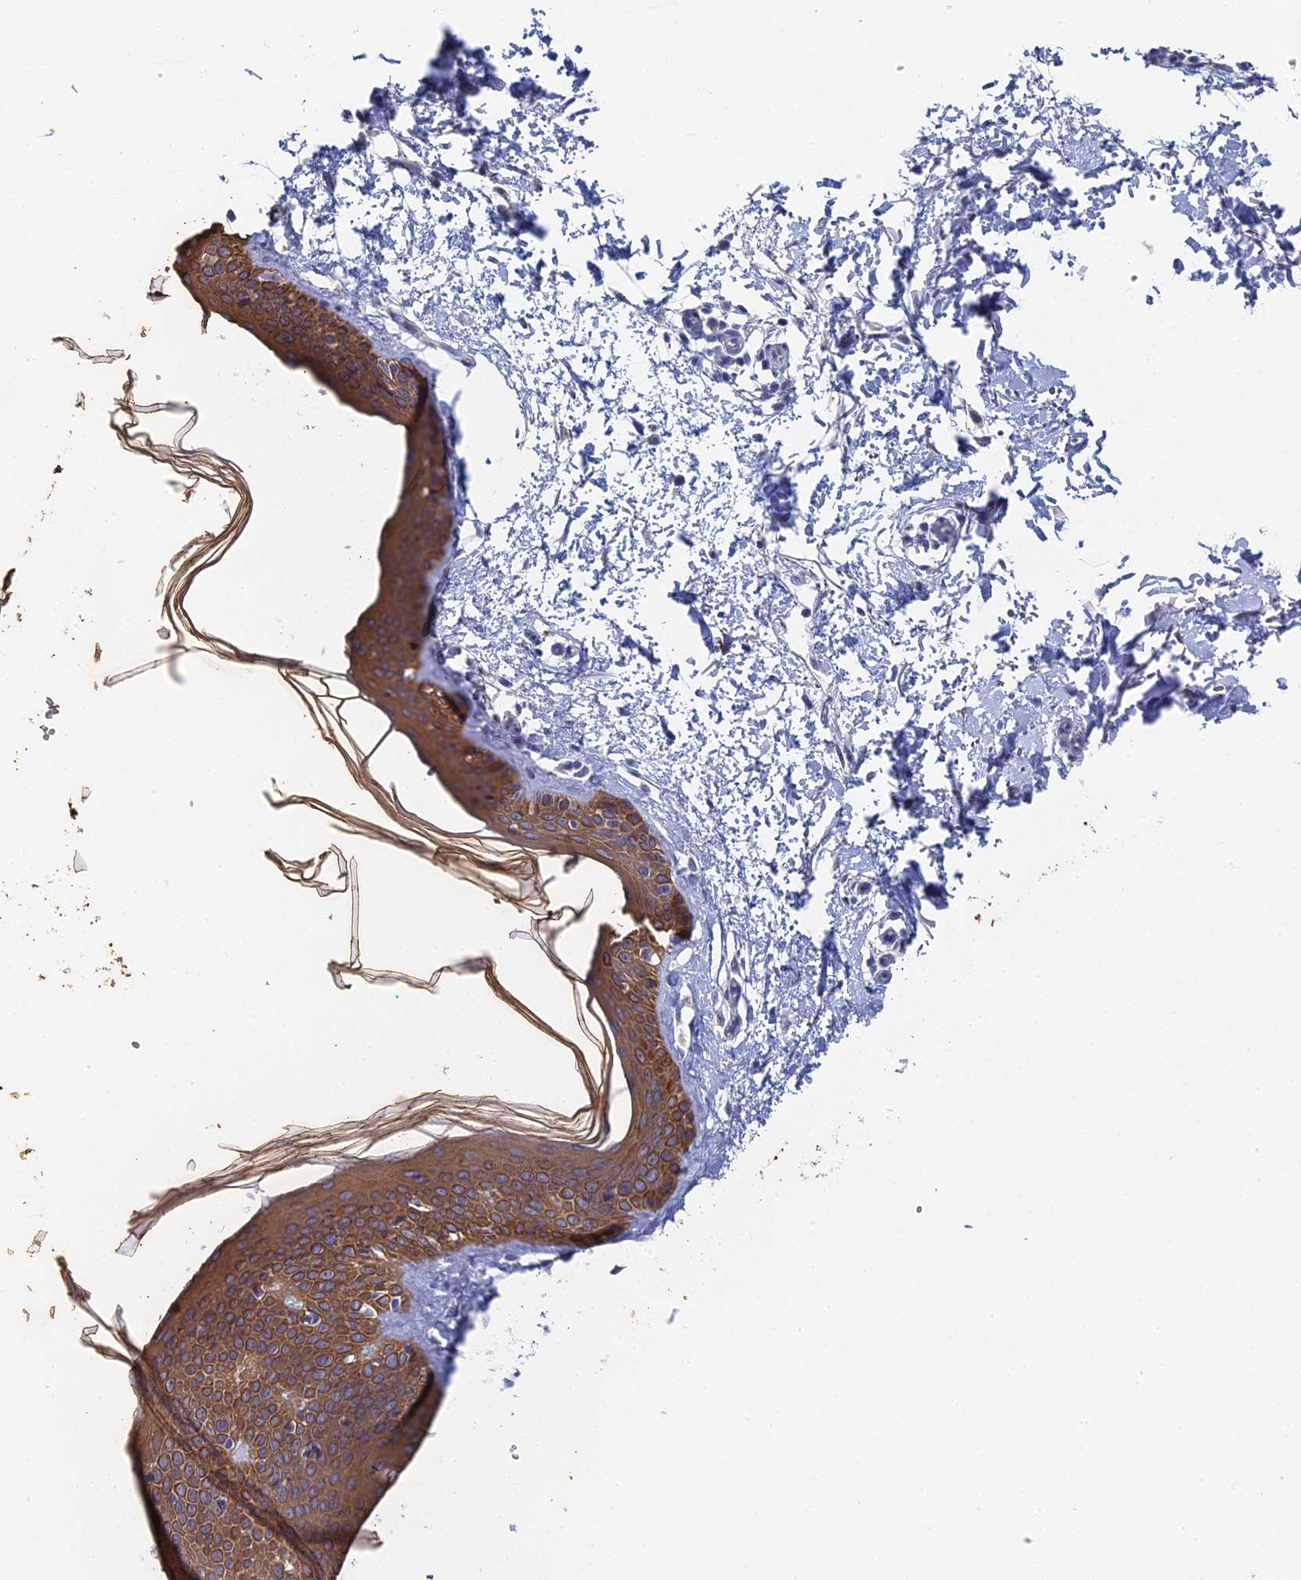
{"staining": {"intensity": "negative", "quantity": "none", "location": "none"}, "tissue": "skin", "cell_type": "Fibroblasts", "image_type": "normal", "snomed": [{"axis": "morphology", "description": "Normal tissue, NOS"}, {"axis": "topography", "description": "Skin"}], "caption": "High magnification brightfield microscopy of unremarkable skin stained with DAB (3,3'-diaminobenzidine) (brown) and counterstained with hematoxylin (blue): fibroblasts show no significant staining. The staining is performed using DAB brown chromogen with nuclei counter-stained in using hematoxylin.", "gene": "SRFBP1", "patient": {"sex": "male", "age": 66}}